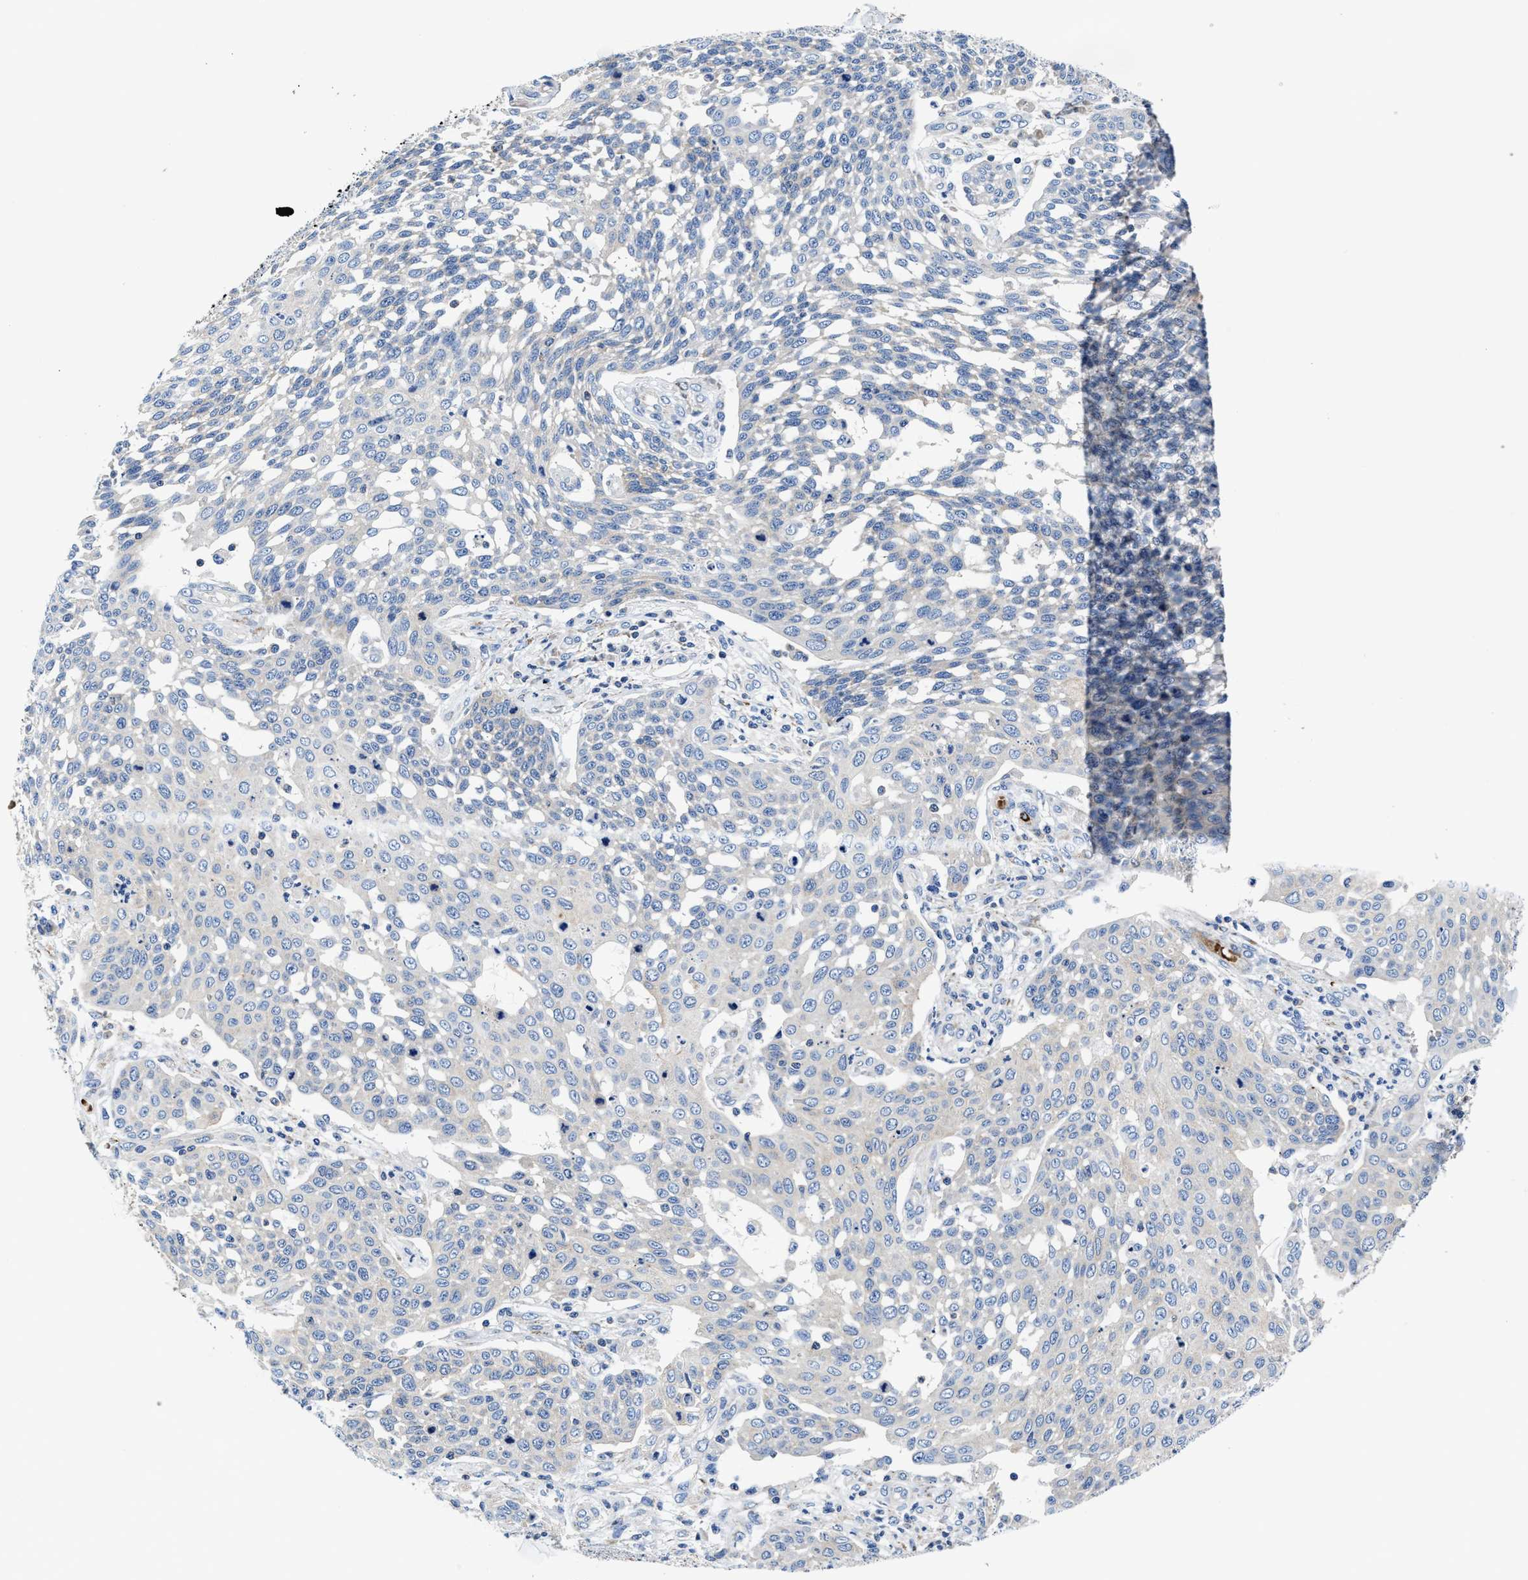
{"staining": {"intensity": "negative", "quantity": "none", "location": "none"}, "tissue": "cervical cancer", "cell_type": "Tumor cells", "image_type": "cancer", "snomed": [{"axis": "morphology", "description": "Squamous cell carcinoma, NOS"}, {"axis": "topography", "description": "Cervix"}], "caption": "Immunohistochemical staining of squamous cell carcinoma (cervical) shows no significant expression in tumor cells.", "gene": "PHLPP1", "patient": {"sex": "female", "age": 34}}